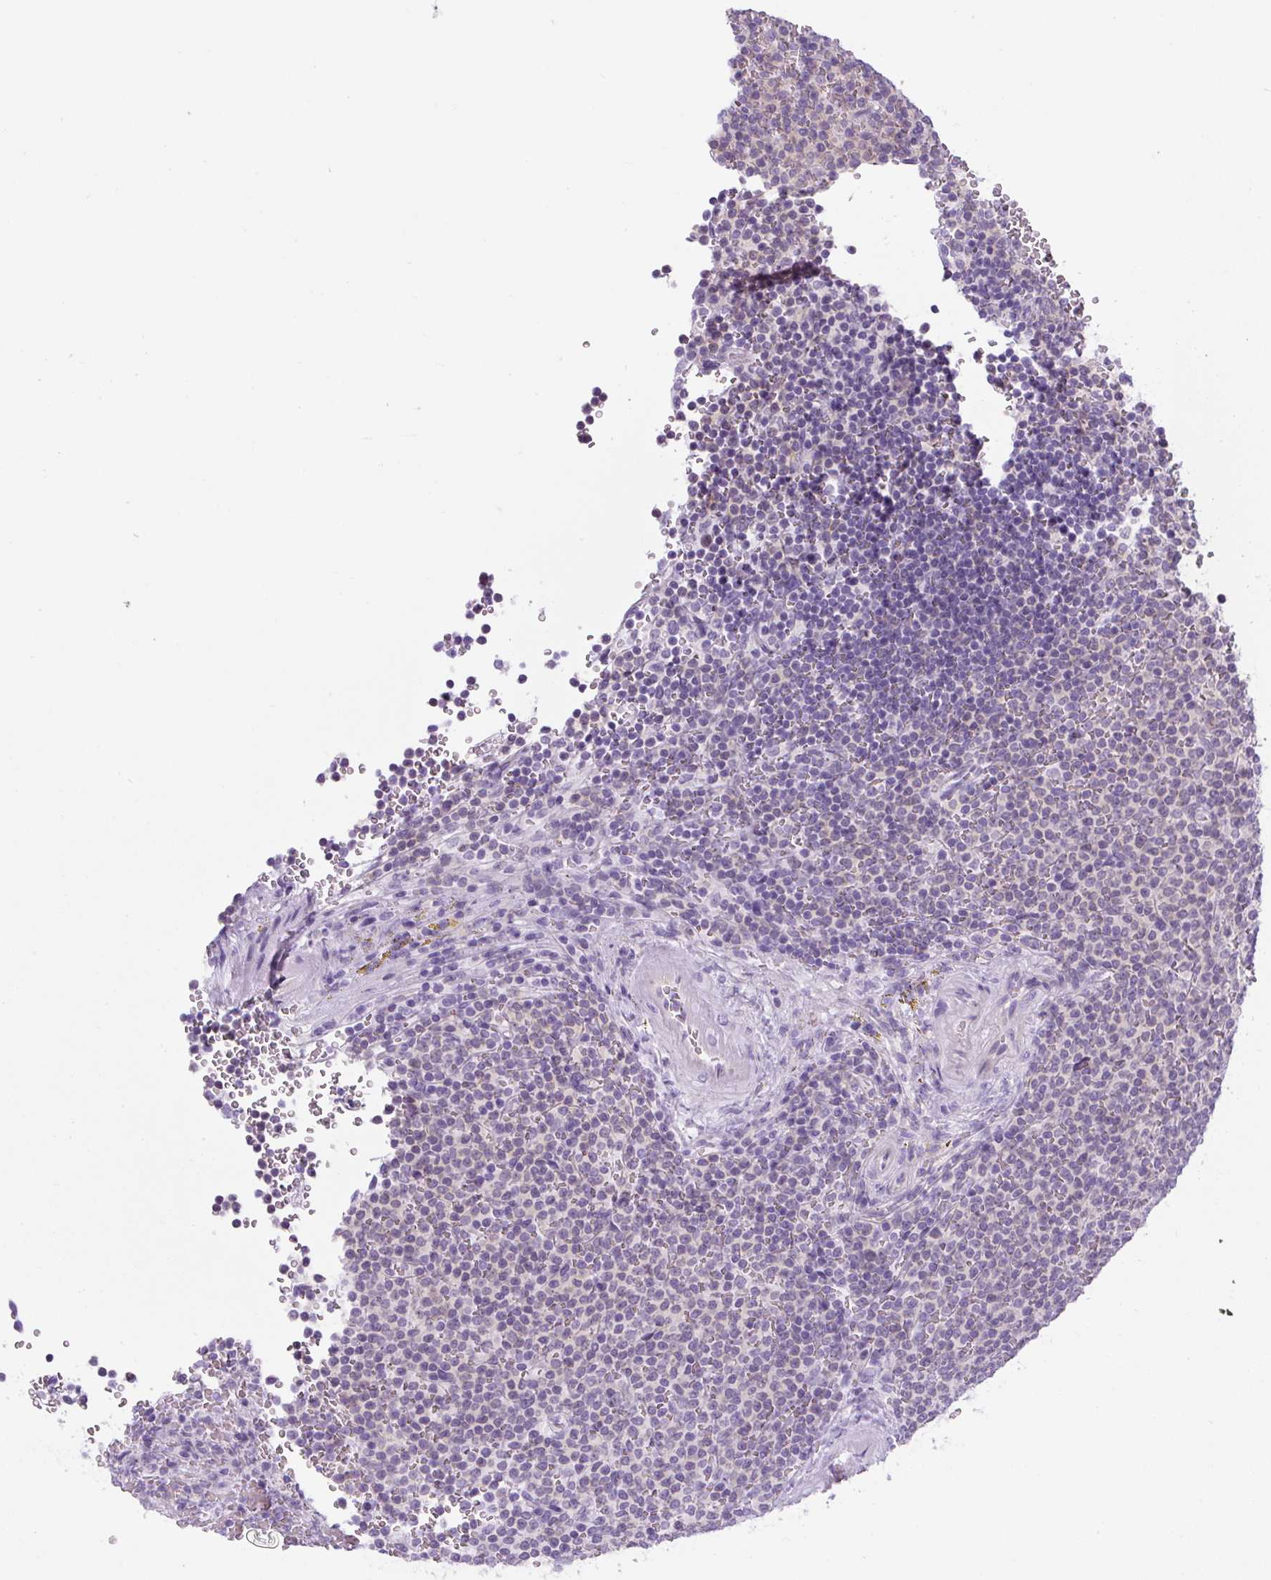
{"staining": {"intensity": "weak", "quantity": "<25%", "location": "cytoplasmic/membranous"}, "tissue": "lymphoma", "cell_type": "Tumor cells", "image_type": "cancer", "snomed": [{"axis": "morphology", "description": "Malignant lymphoma, non-Hodgkin's type, Low grade"}, {"axis": "topography", "description": "Spleen"}], "caption": "Low-grade malignant lymphoma, non-Hodgkin's type stained for a protein using IHC exhibits no positivity tumor cells.", "gene": "ADAMTS19", "patient": {"sex": "male", "age": 60}}